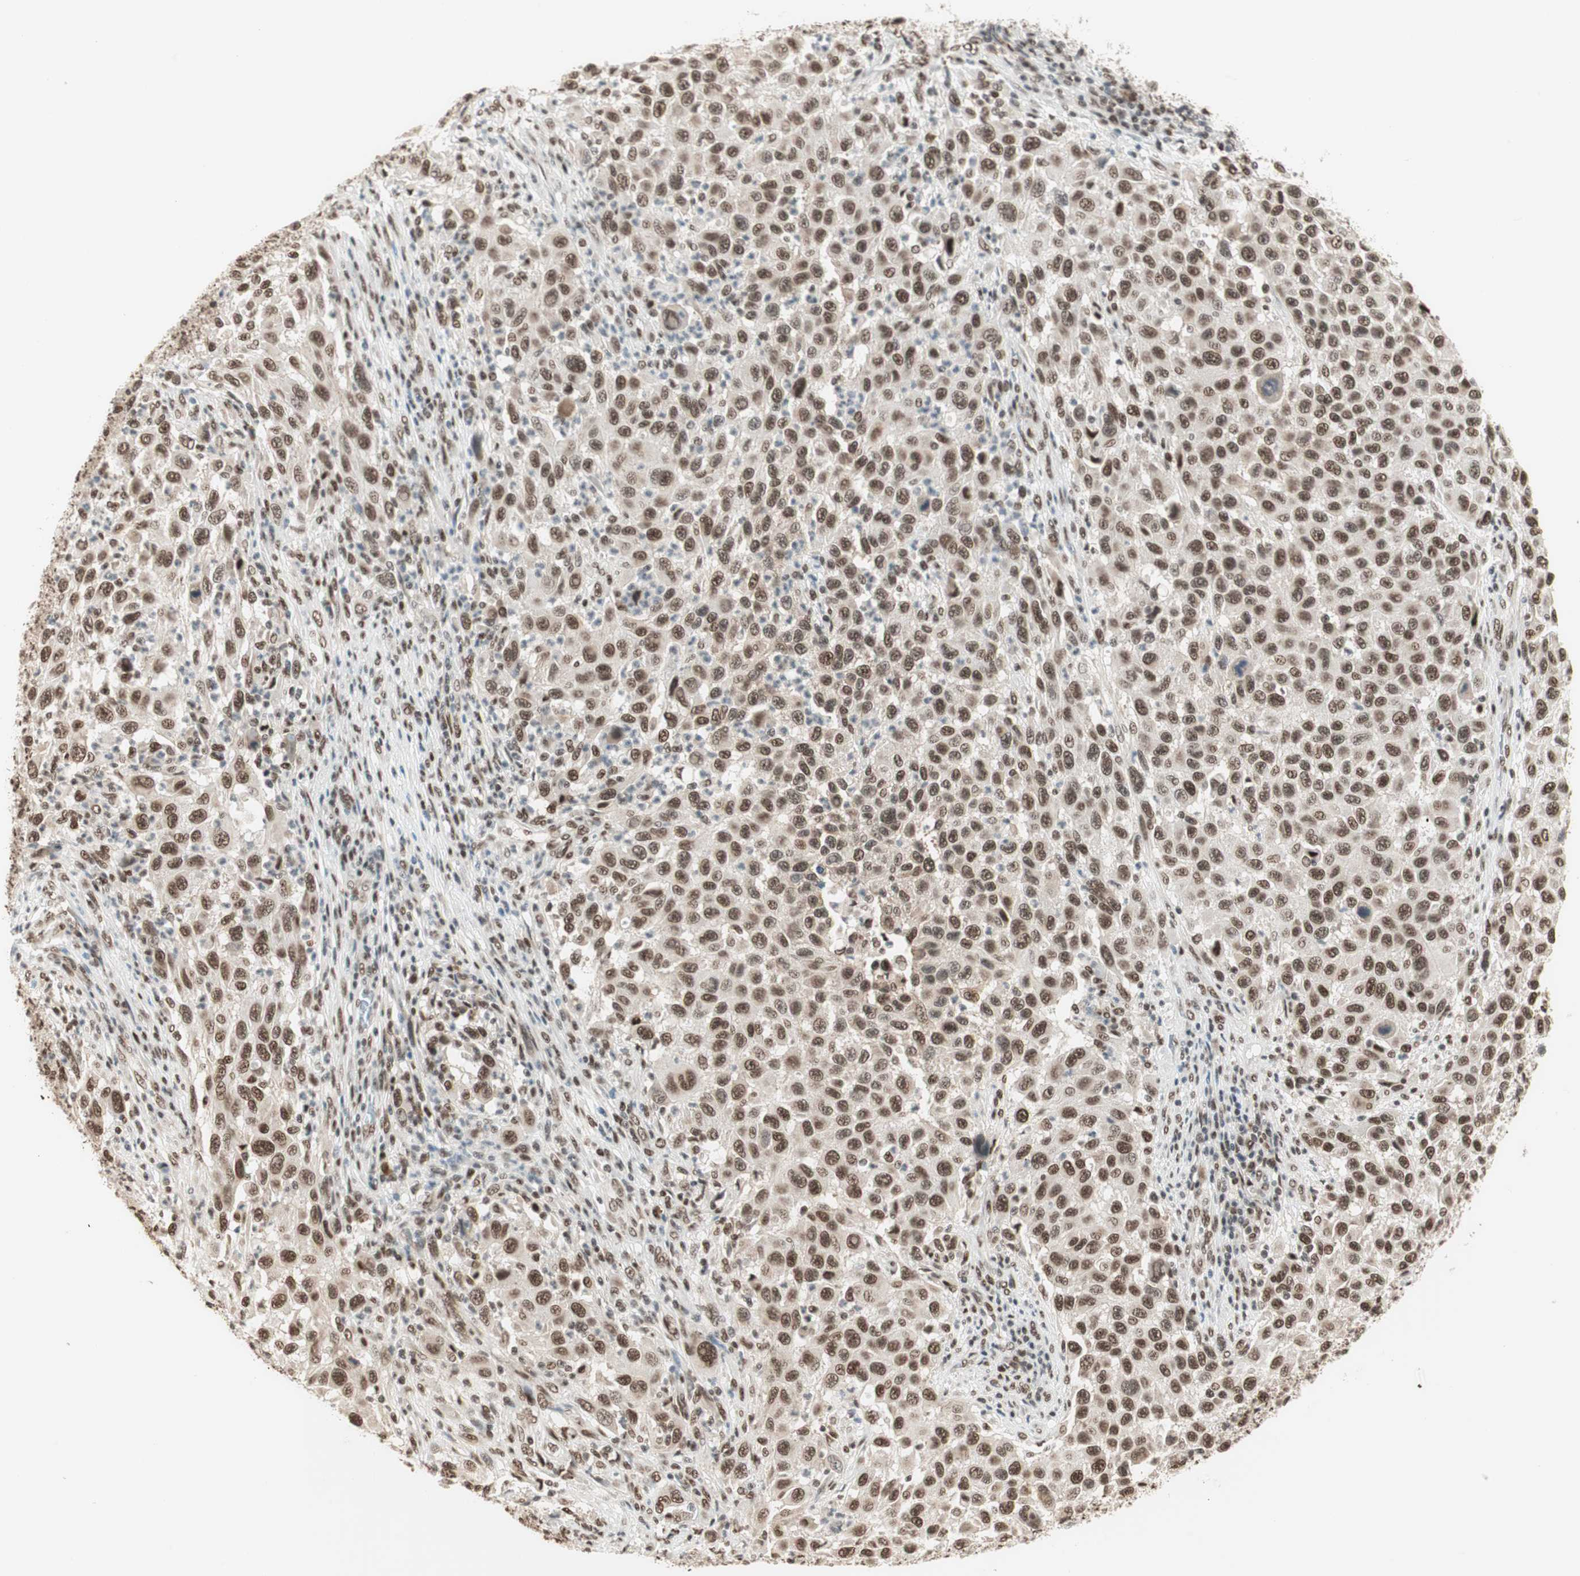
{"staining": {"intensity": "moderate", "quantity": ">75%", "location": "nuclear"}, "tissue": "melanoma", "cell_type": "Tumor cells", "image_type": "cancer", "snomed": [{"axis": "morphology", "description": "Malignant melanoma, Metastatic site"}, {"axis": "topography", "description": "Lymph node"}], "caption": "IHC histopathology image of human malignant melanoma (metastatic site) stained for a protein (brown), which shows medium levels of moderate nuclear expression in approximately >75% of tumor cells.", "gene": "SMARCE1", "patient": {"sex": "male", "age": 61}}